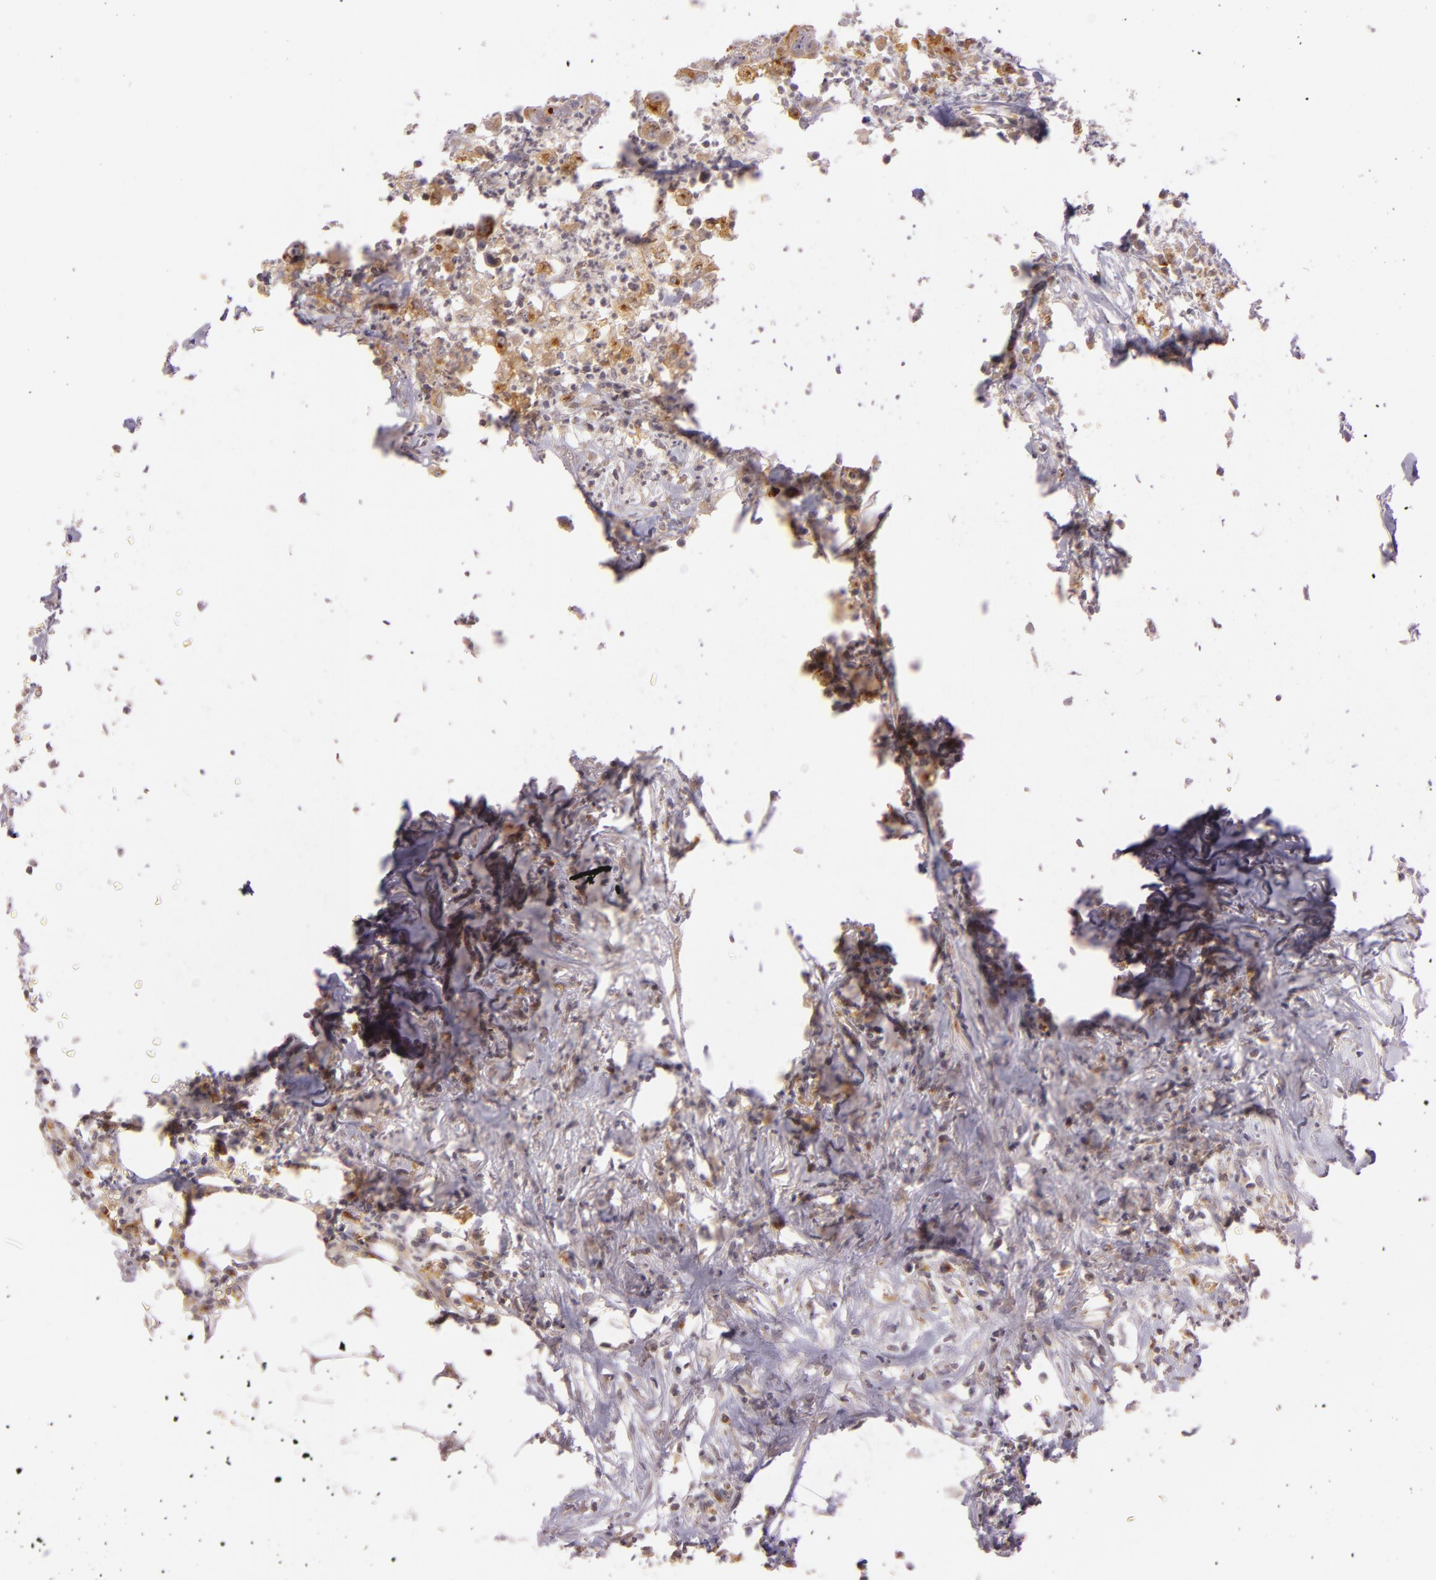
{"staining": {"intensity": "moderate", "quantity": ">75%", "location": "cytoplasmic/membranous"}, "tissue": "colorectal cancer", "cell_type": "Tumor cells", "image_type": "cancer", "snomed": [{"axis": "morphology", "description": "Adenocarcinoma, NOS"}, {"axis": "topography", "description": "Colon"}], "caption": "Immunohistochemistry (IHC) histopathology image of neoplastic tissue: human colorectal cancer stained using immunohistochemistry (IHC) reveals medium levels of moderate protein expression localized specifically in the cytoplasmic/membranous of tumor cells, appearing as a cytoplasmic/membranous brown color.", "gene": "LGMN", "patient": {"sex": "male", "age": 55}}